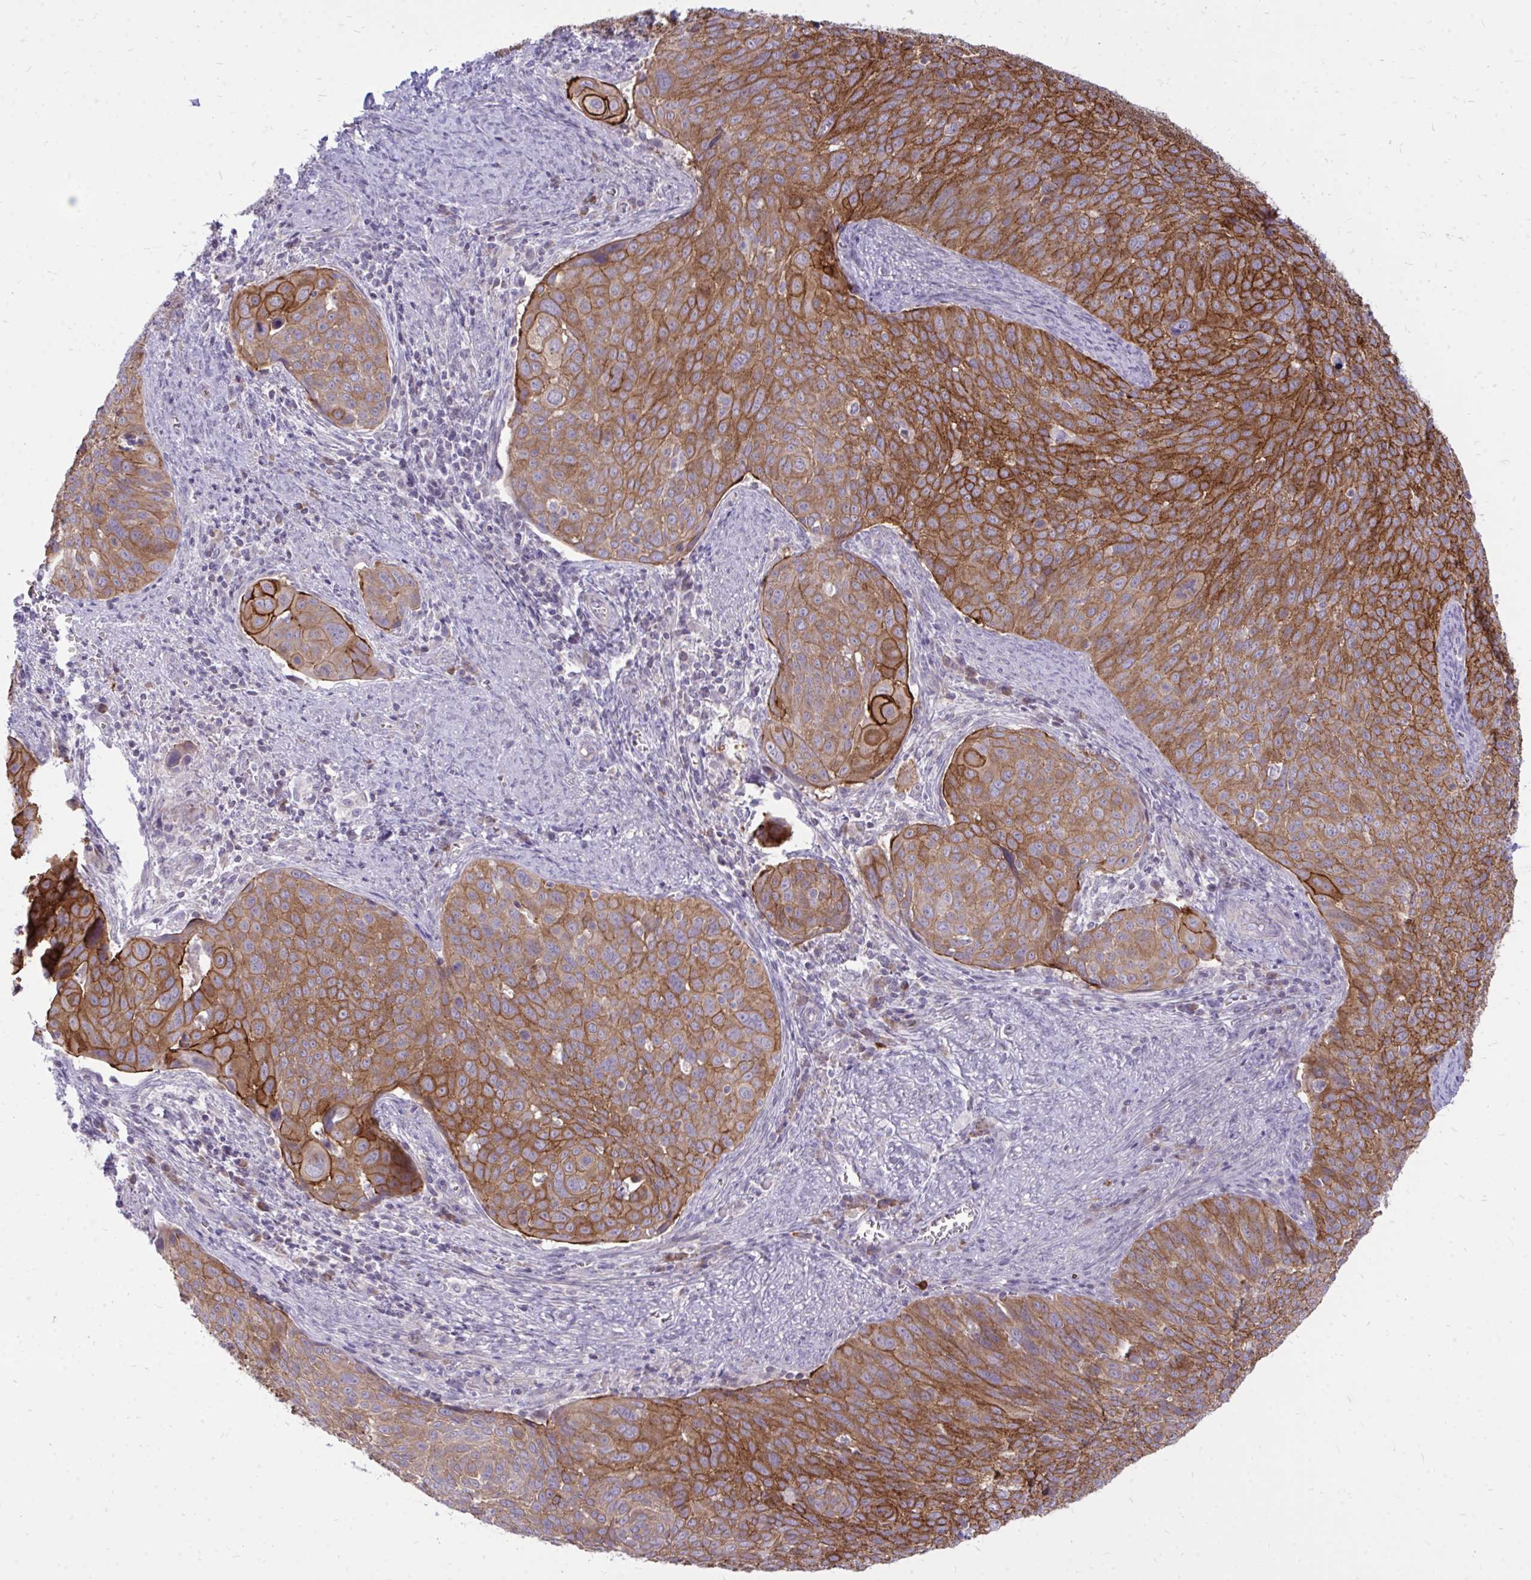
{"staining": {"intensity": "strong", "quantity": ">75%", "location": "cytoplasmic/membranous"}, "tissue": "cervical cancer", "cell_type": "Tumor cells", "image_type": "cancer", "snomed": [{"axis": "morphology", "description": "Squamous cell carcinoma, NOS"}, {"axis": "topography", "description": "Cervix"}], "caption": "A high-resolution histopathology image shows immunohistochemistry staining of squamous cell carcinoma (cervical), which displays strong cytoplasmic/membranous expression in about >75% of tumor cells. Using DAB (brown) and hematoxylin (blue) stains, captured at high magnification using brightfield microscopy.", "gene": "SPTBN2", "patient": {"sex": "female", "age": 39}}